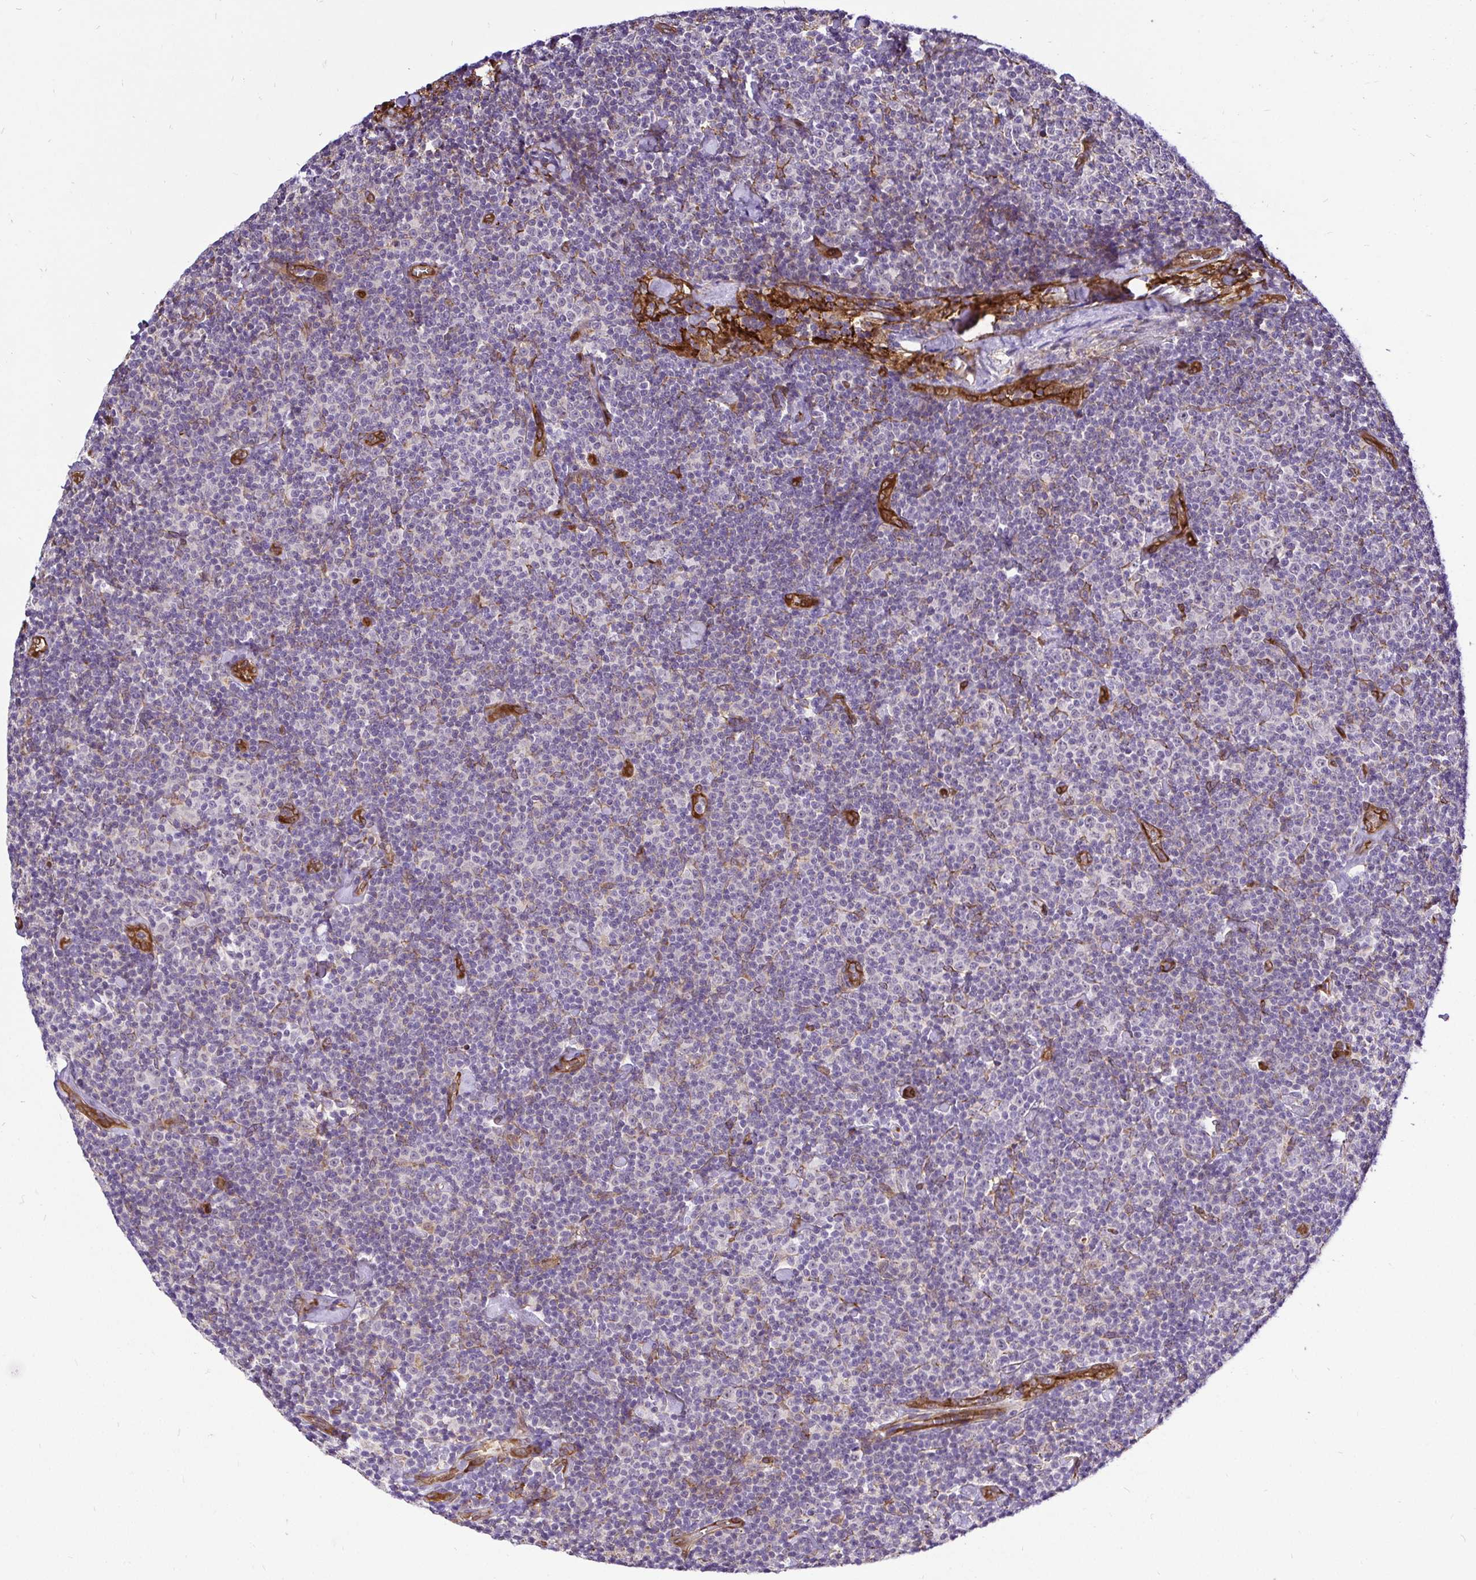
{"staining": {"intensity": "negative", "quantity": "none", "location": "none"}, "tissue": "lymphoma", "cell_type": "Tumor cells", "image_type": "cancer", "snomed": [{"axis": "morphology", "description": "Malignant lymphoma, non-Hodgkin's type, Low grade"}, {"axis": "topography", "description": "Lymph node"}], "caption": "Immunohistochemistry (IHC) micrograph of neoplastic tissue: lymphoma stained with DAB demonstrates no significant protein positivity in tumor cells.", "gene": "CCDC122", "patient": {"sex": "male", "age": 81}}